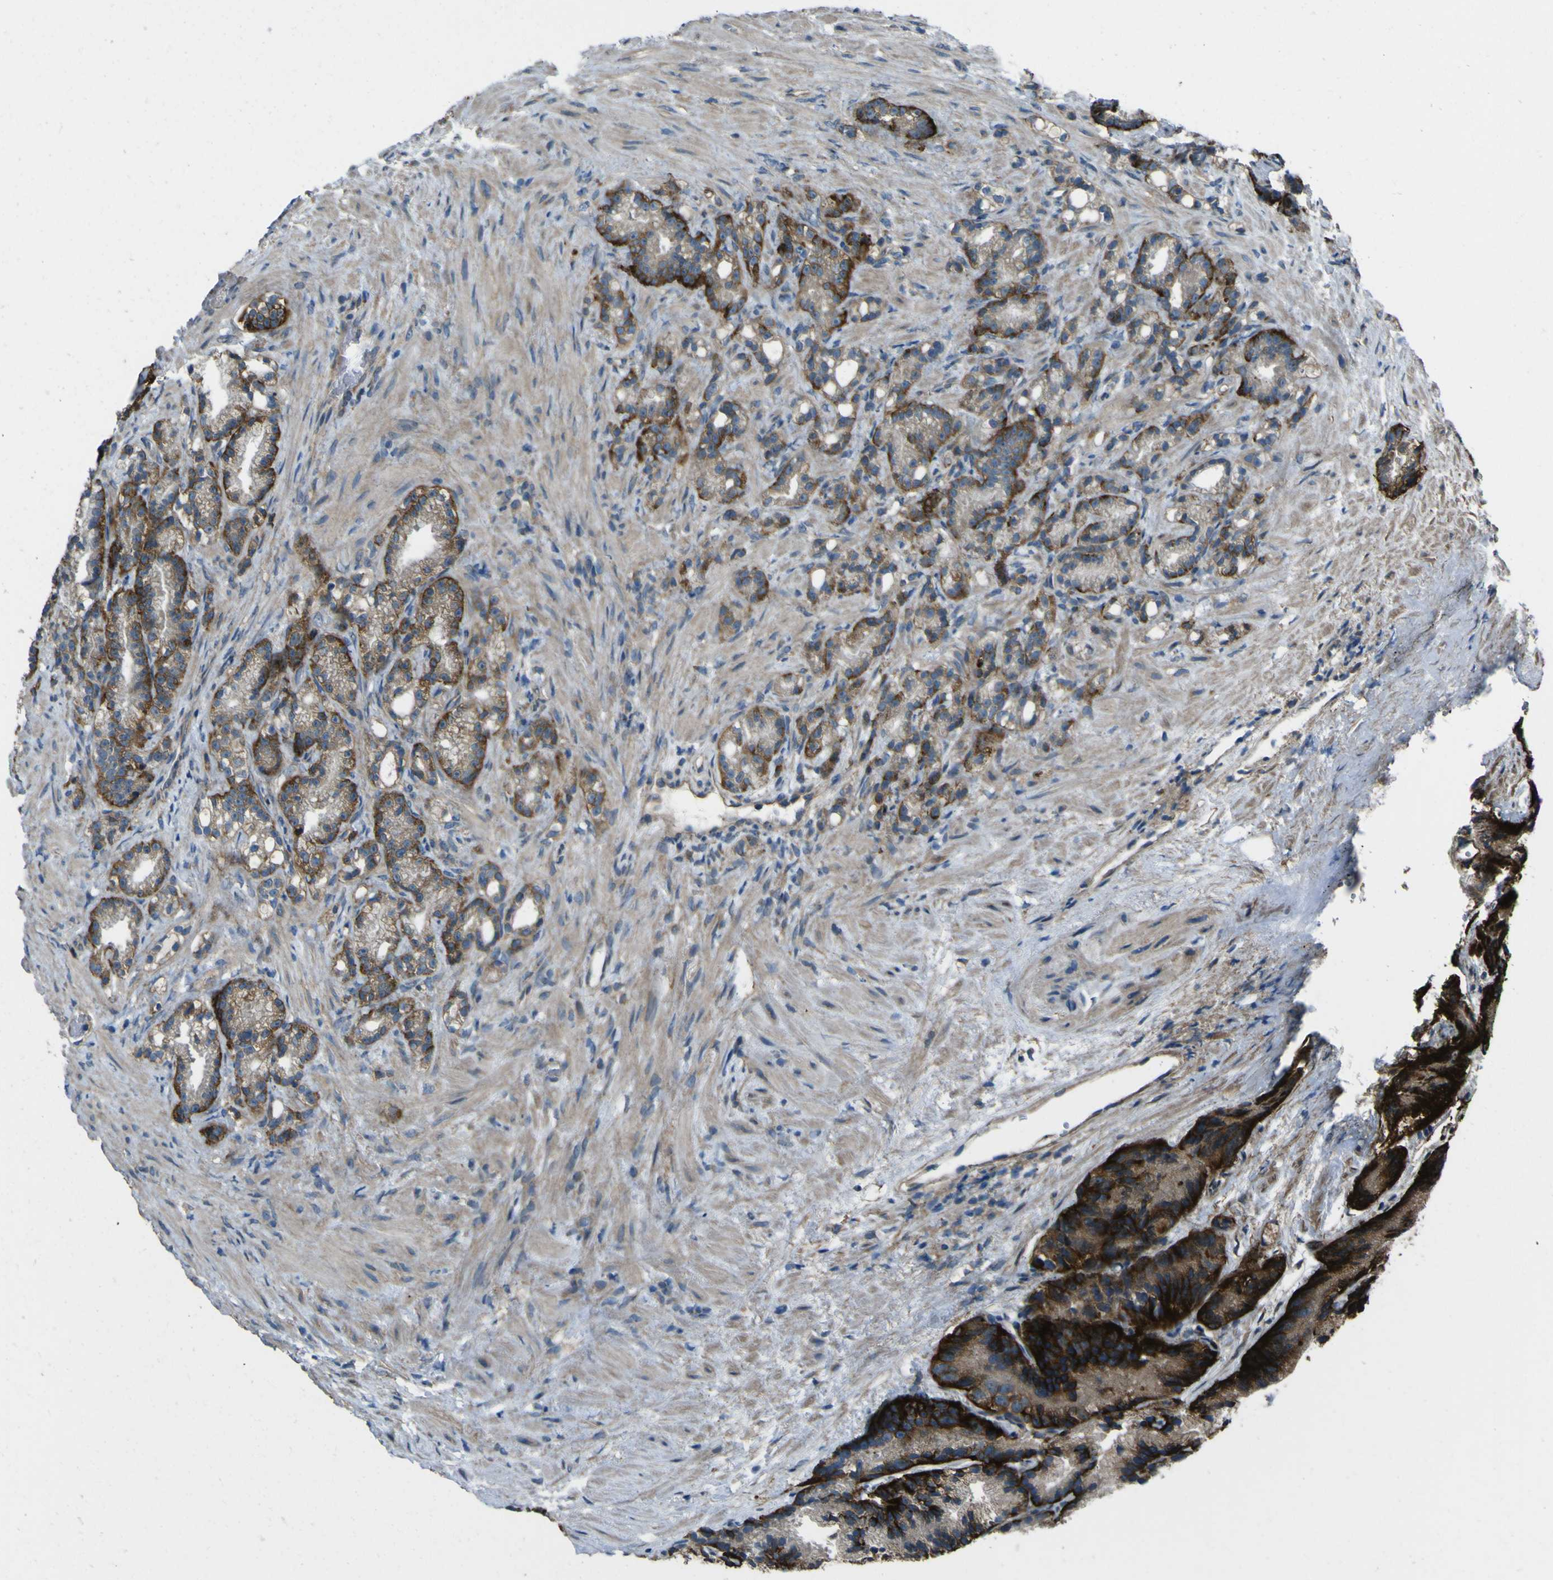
{"staining": {"intensity": "strong", "quantity": "25%-75%", "location": "cytoplasmic/membranous"}, "tissue": "prostate cancer", "cell_type": "Tumor cells", "image_type": "cancer", "snomed": [{"axis": "morphology", "description": "Adenocarcinoma, Low grade"}, {"axis": "topography", "description": "Prostate"}], "caption": "Low-grade adenocarcinoma (prostate) tissue reveals strong cytoplasmic/membranous expression in about 25%-75% of tumor cells (IHC, brightfield microscopy, high magnification).", "gene": "NAALADL2", "patient": {"sex": "male", "age": 89}}